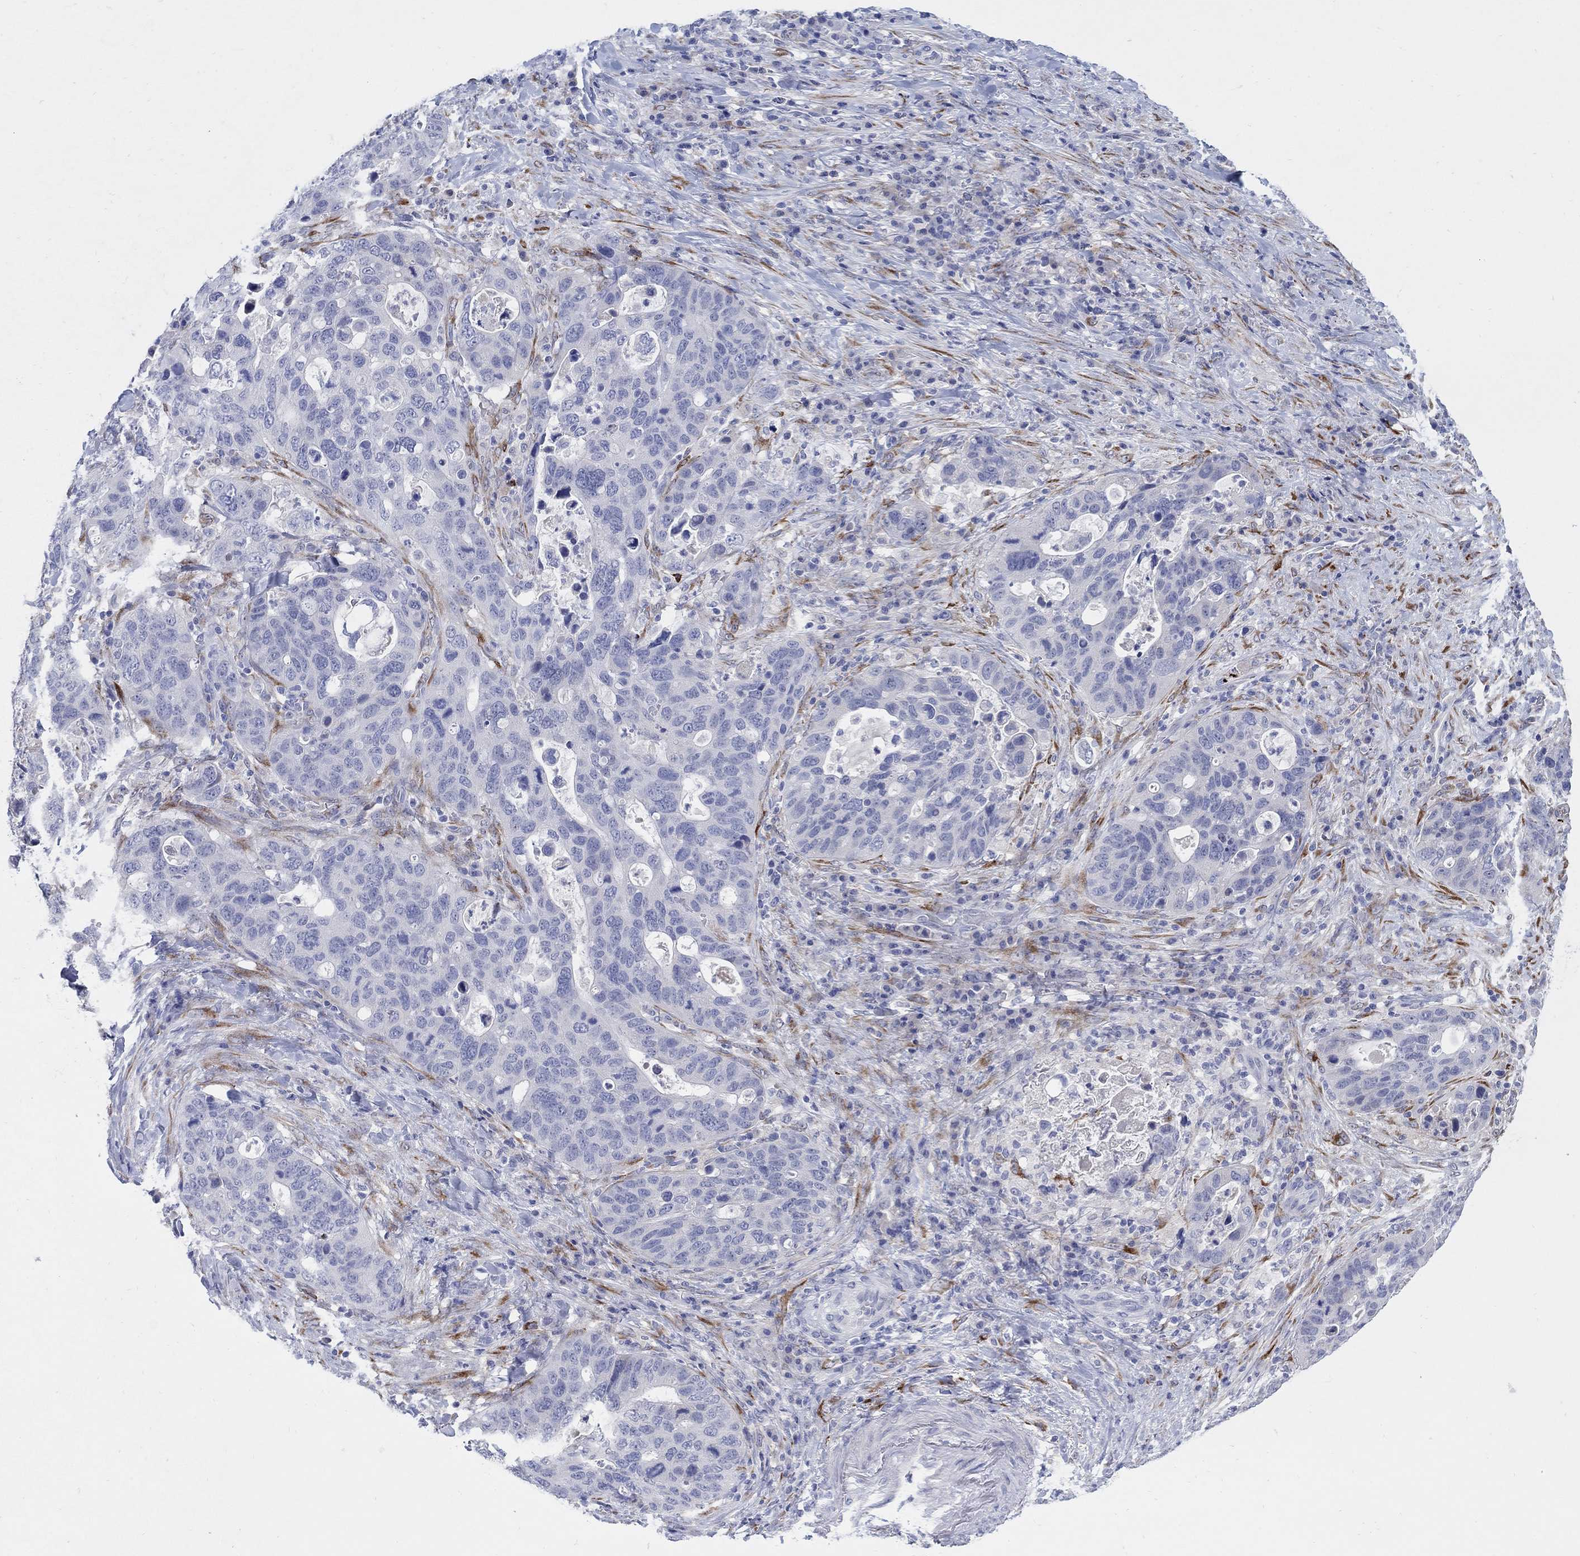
{"staining": {"intensity": "negative", "quantity": "none", "location": "none"}, "tissue": "stomach cancer", "cell_type": "Tumor cells", "image_type": "cancer", "snomed": [{"axis": "morphology", "description": "Adenocarcinoma, NOS"}, {"axis": "topography", "description": "Stomach"}], "caption": "Immunohistochemistry photomicrograph of human stomach adenocarcinoma stained for a protein (brown), which exhibits no positivity in tumor cells.", "gene": "REEP2", "patient": {"sex": "male", "age": 54}}